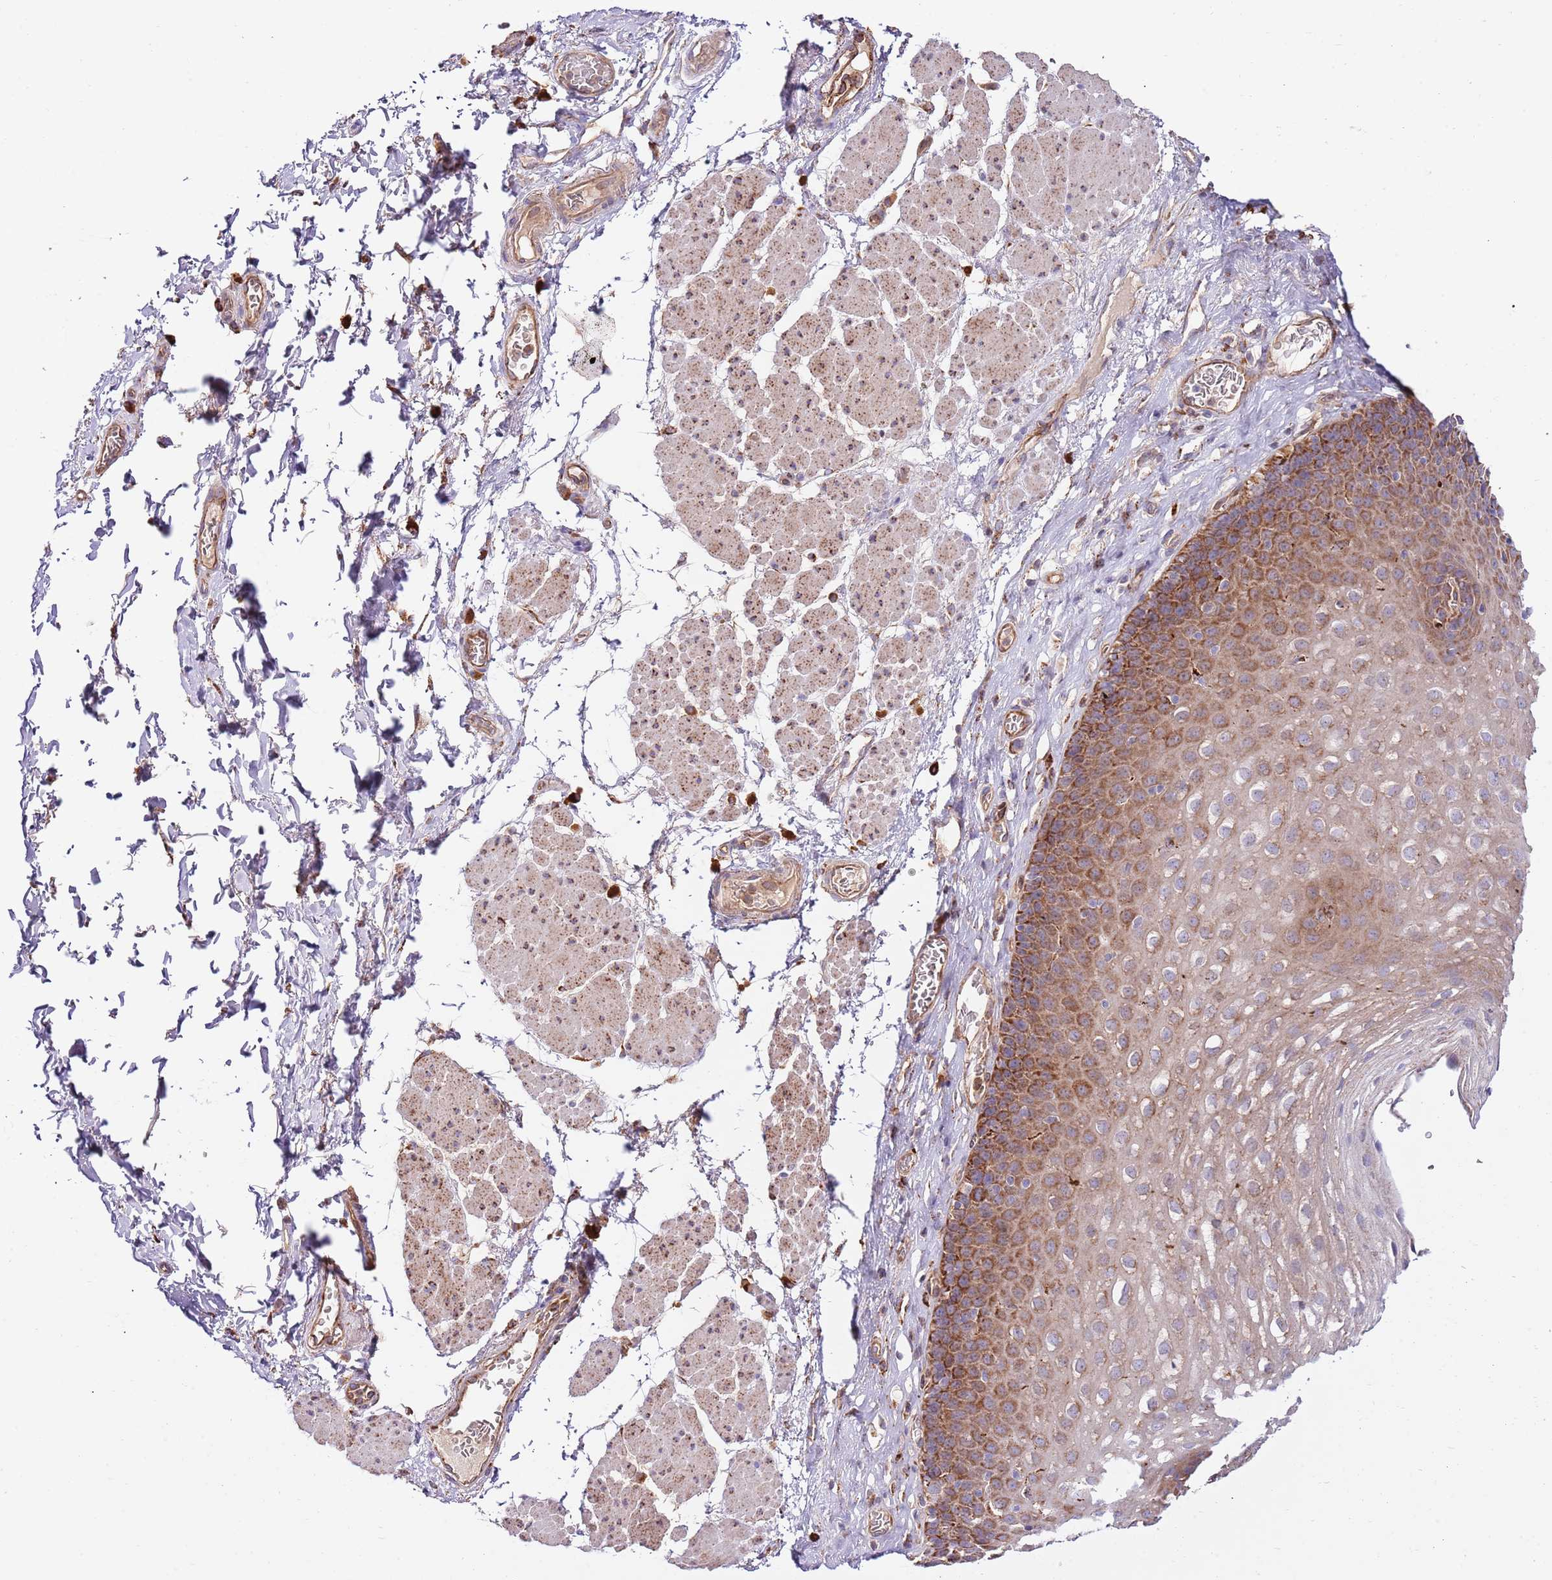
{"staining": {"intensity": "strong", "quantity": "25%-75%", "location": "cytoplasmic/membranous"}, "tissue": "esophagus", "cell_type": "Squamous epithelial cells", "image_type": "normal", "snomed": [{"axis": "morphology", "description": "Normal tissue, NOS"}, {"axis": "topography", "description": "Esophagus"}], "caption": "A brown stain shows strong cytoplasmic/membranous expression of a protein in squamous epithelial cells of normal human esophagus. The protein of interest is shown in brown color, while the nuclei are stained blue.", "gene": "DOCK6", "patient": {"sex": "female", "age": 66}}